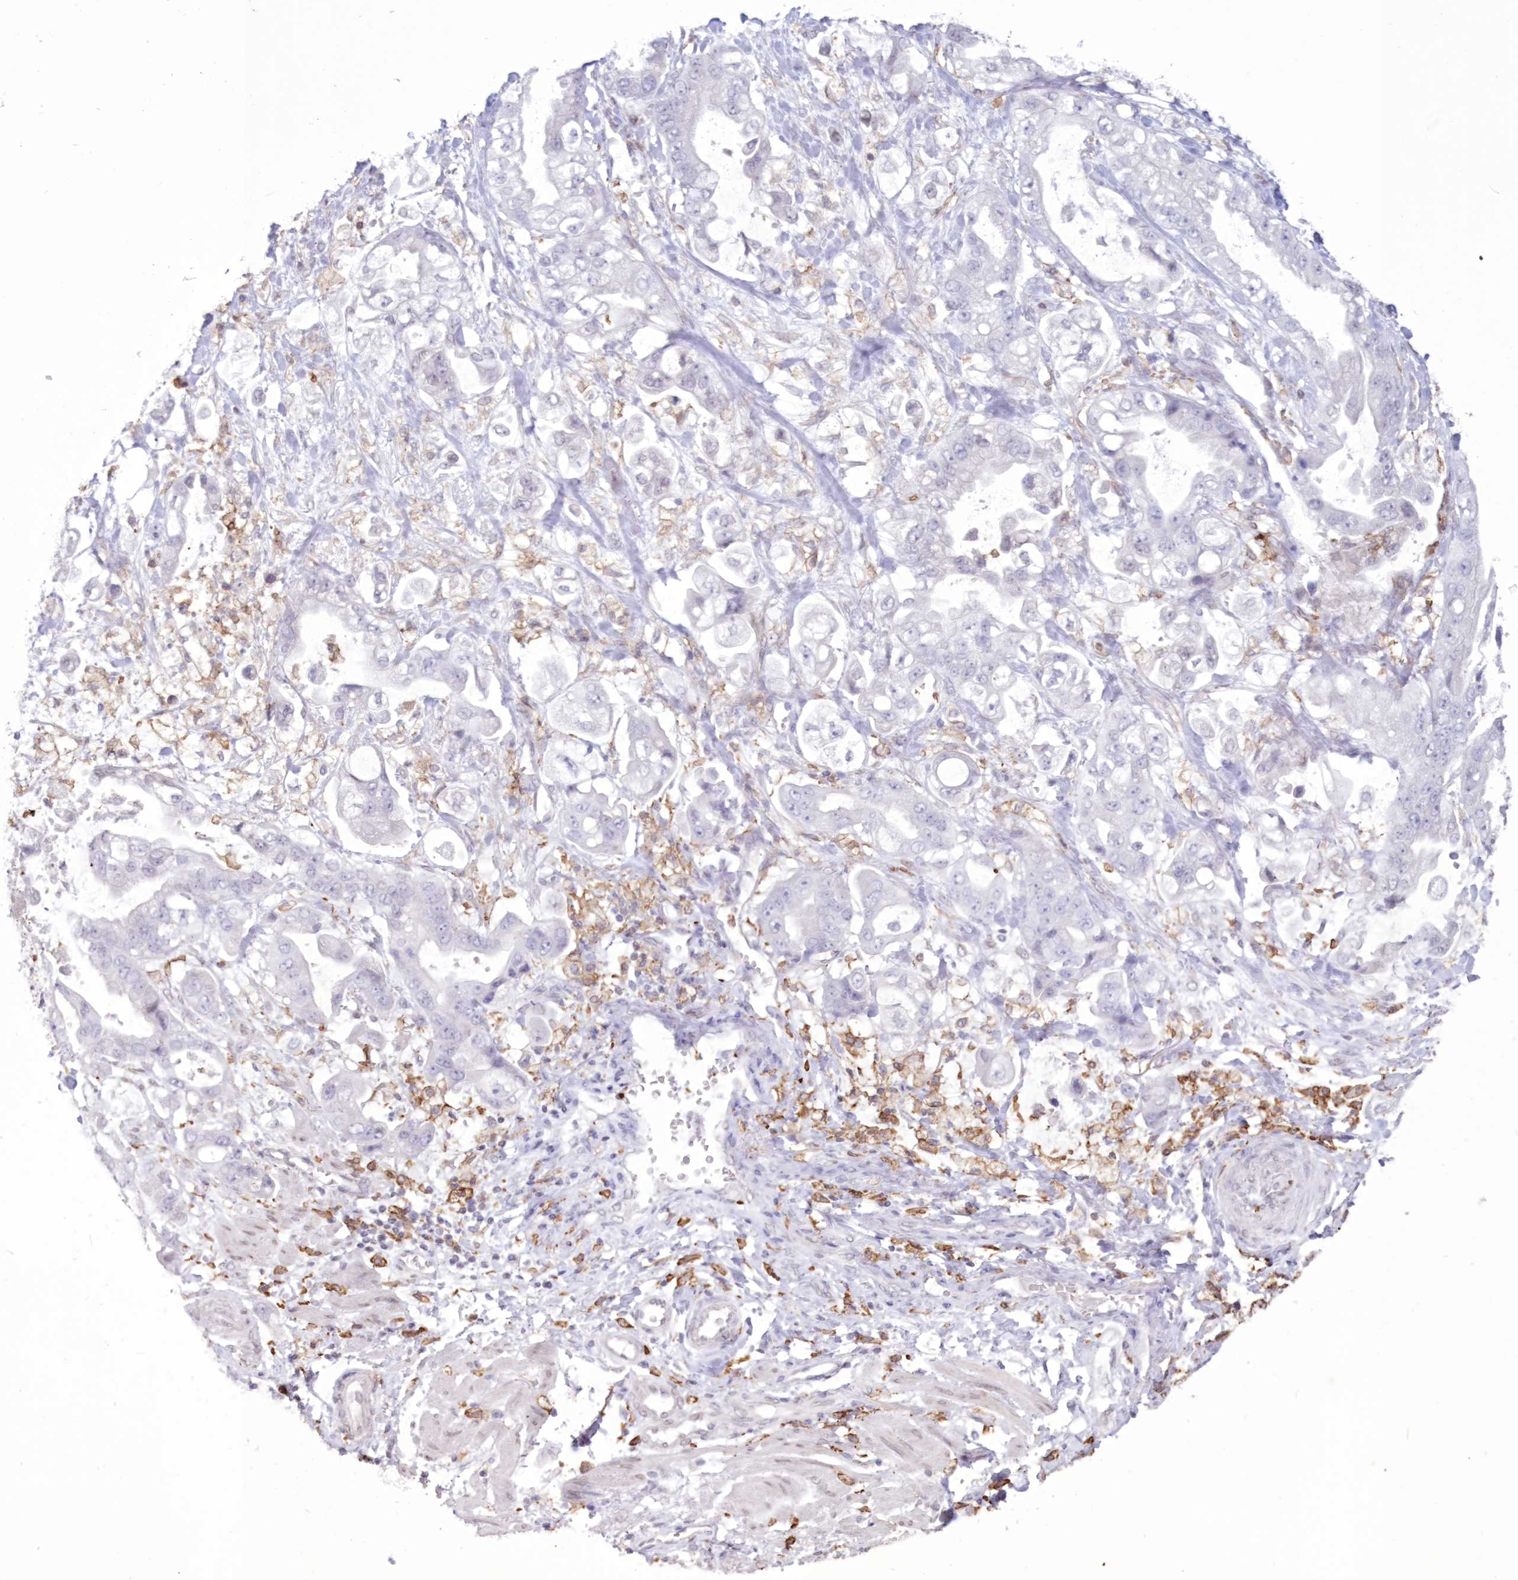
{"staining": {"intensity": "negative", "quantity": "none", "location": "none"}, "tissue": "stomach cancer", "cell_type": "Tumor cells", "image_type": "cancer", "snomed": [{"axis": "morphology", "description": "Adenocarcinoma, NOS"}, {"axis": "topography", "description": "Stomach"}], "caption": "Tumor cells show no significant staining in stomach cancer (adenocarcinoma).", "gene": "C11orf1", "patient": {"sex": "male", "age": 62}}